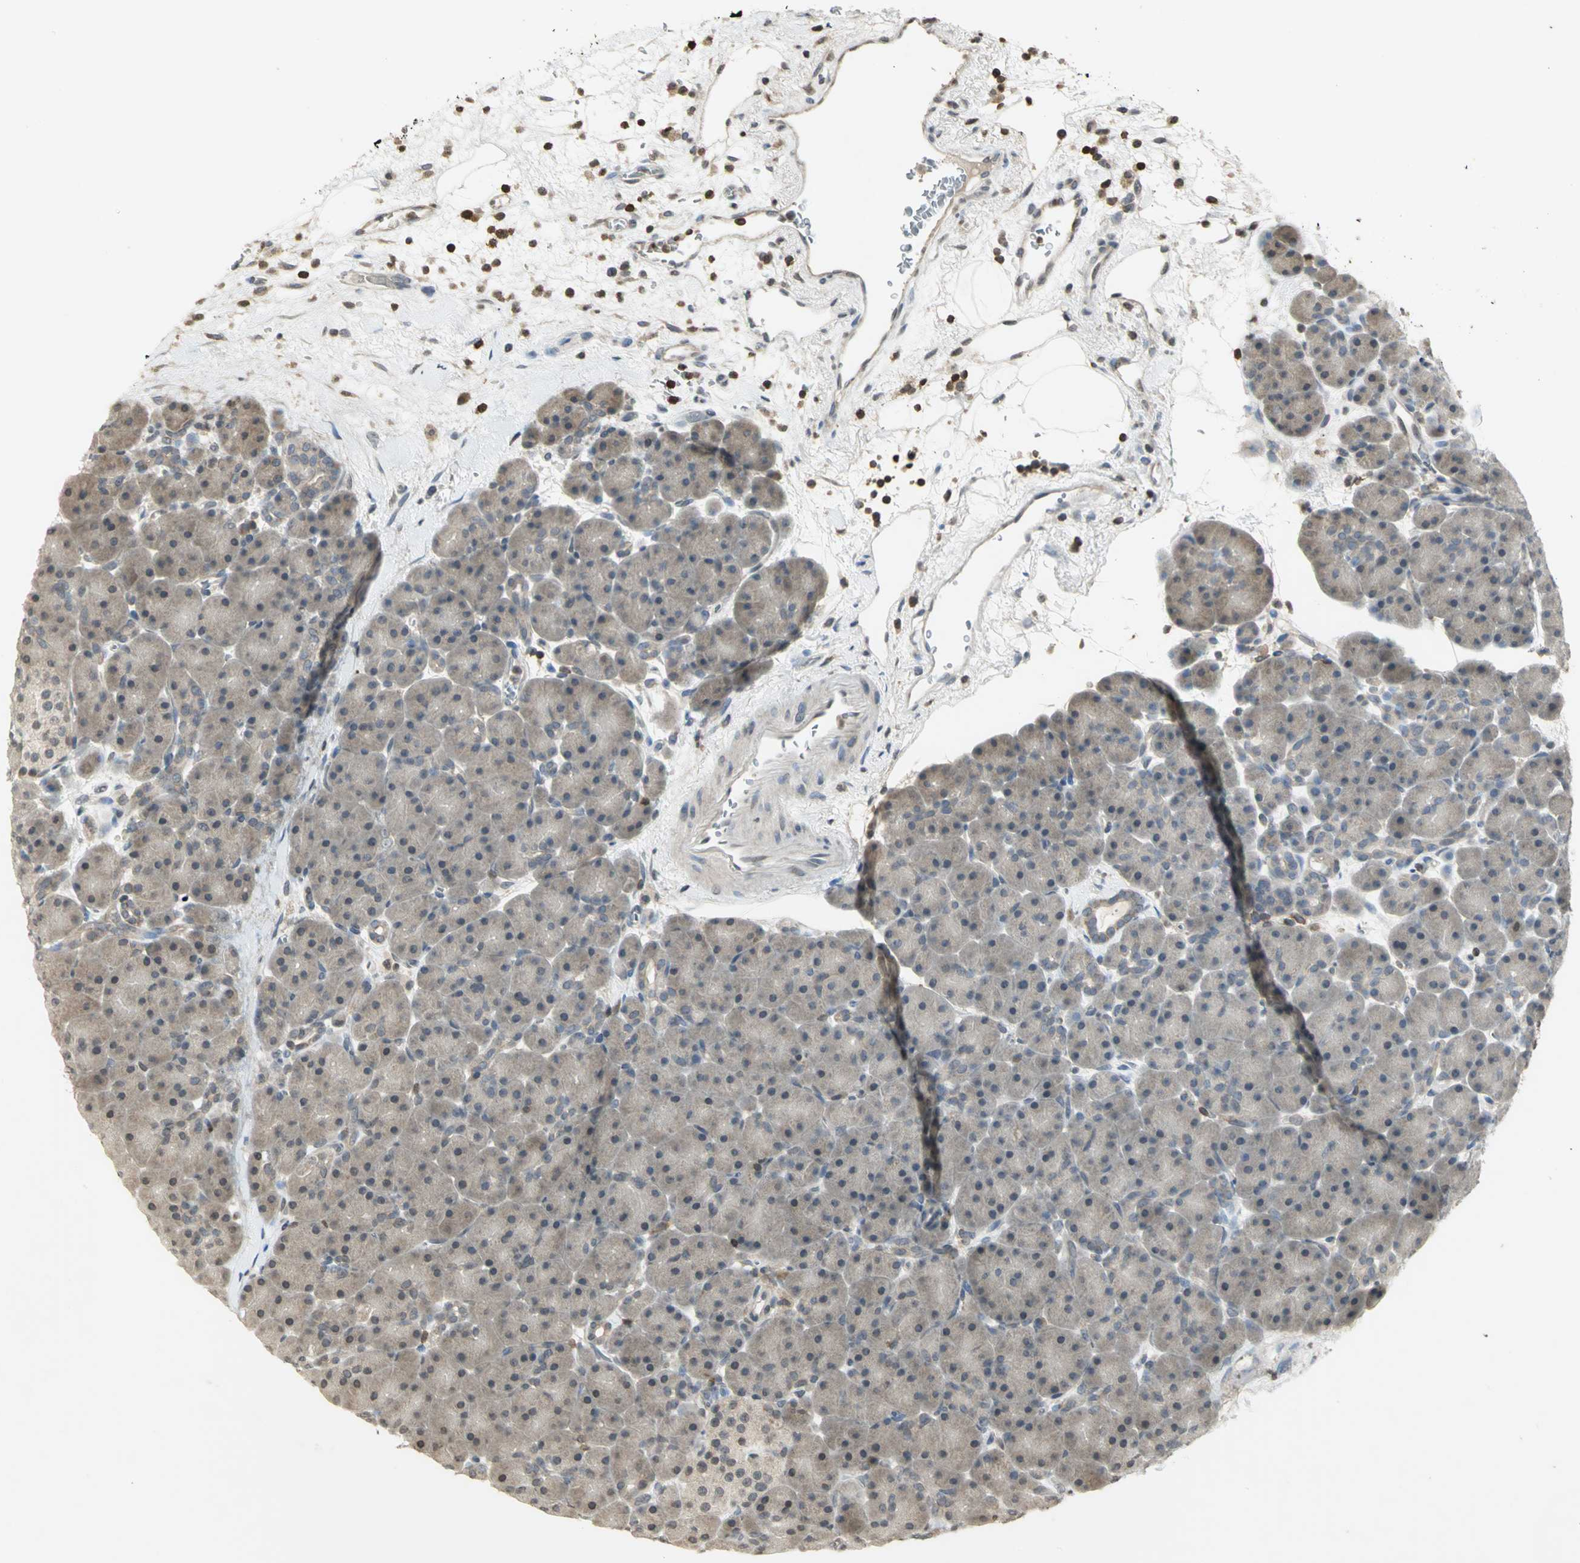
{"staining": {"intensity": "weak", "quantity": "<25%", "location": "cytoplasmic/membranous"}, "tissue": "pancreas", "cell_type": "Exocrine glandular cells", "image_type": "normal", "snomed": [{"axis": "morphology", "description": "Normal tissue, NOS"}, {"axis": "topography", "description": "Pancreas"}], "caption": "Protein analysis of normal pancreas reveals no significant staining in exocrine glandular cells.", "gene": "IL16", "patient": {"sex": "male", "age": 66}}